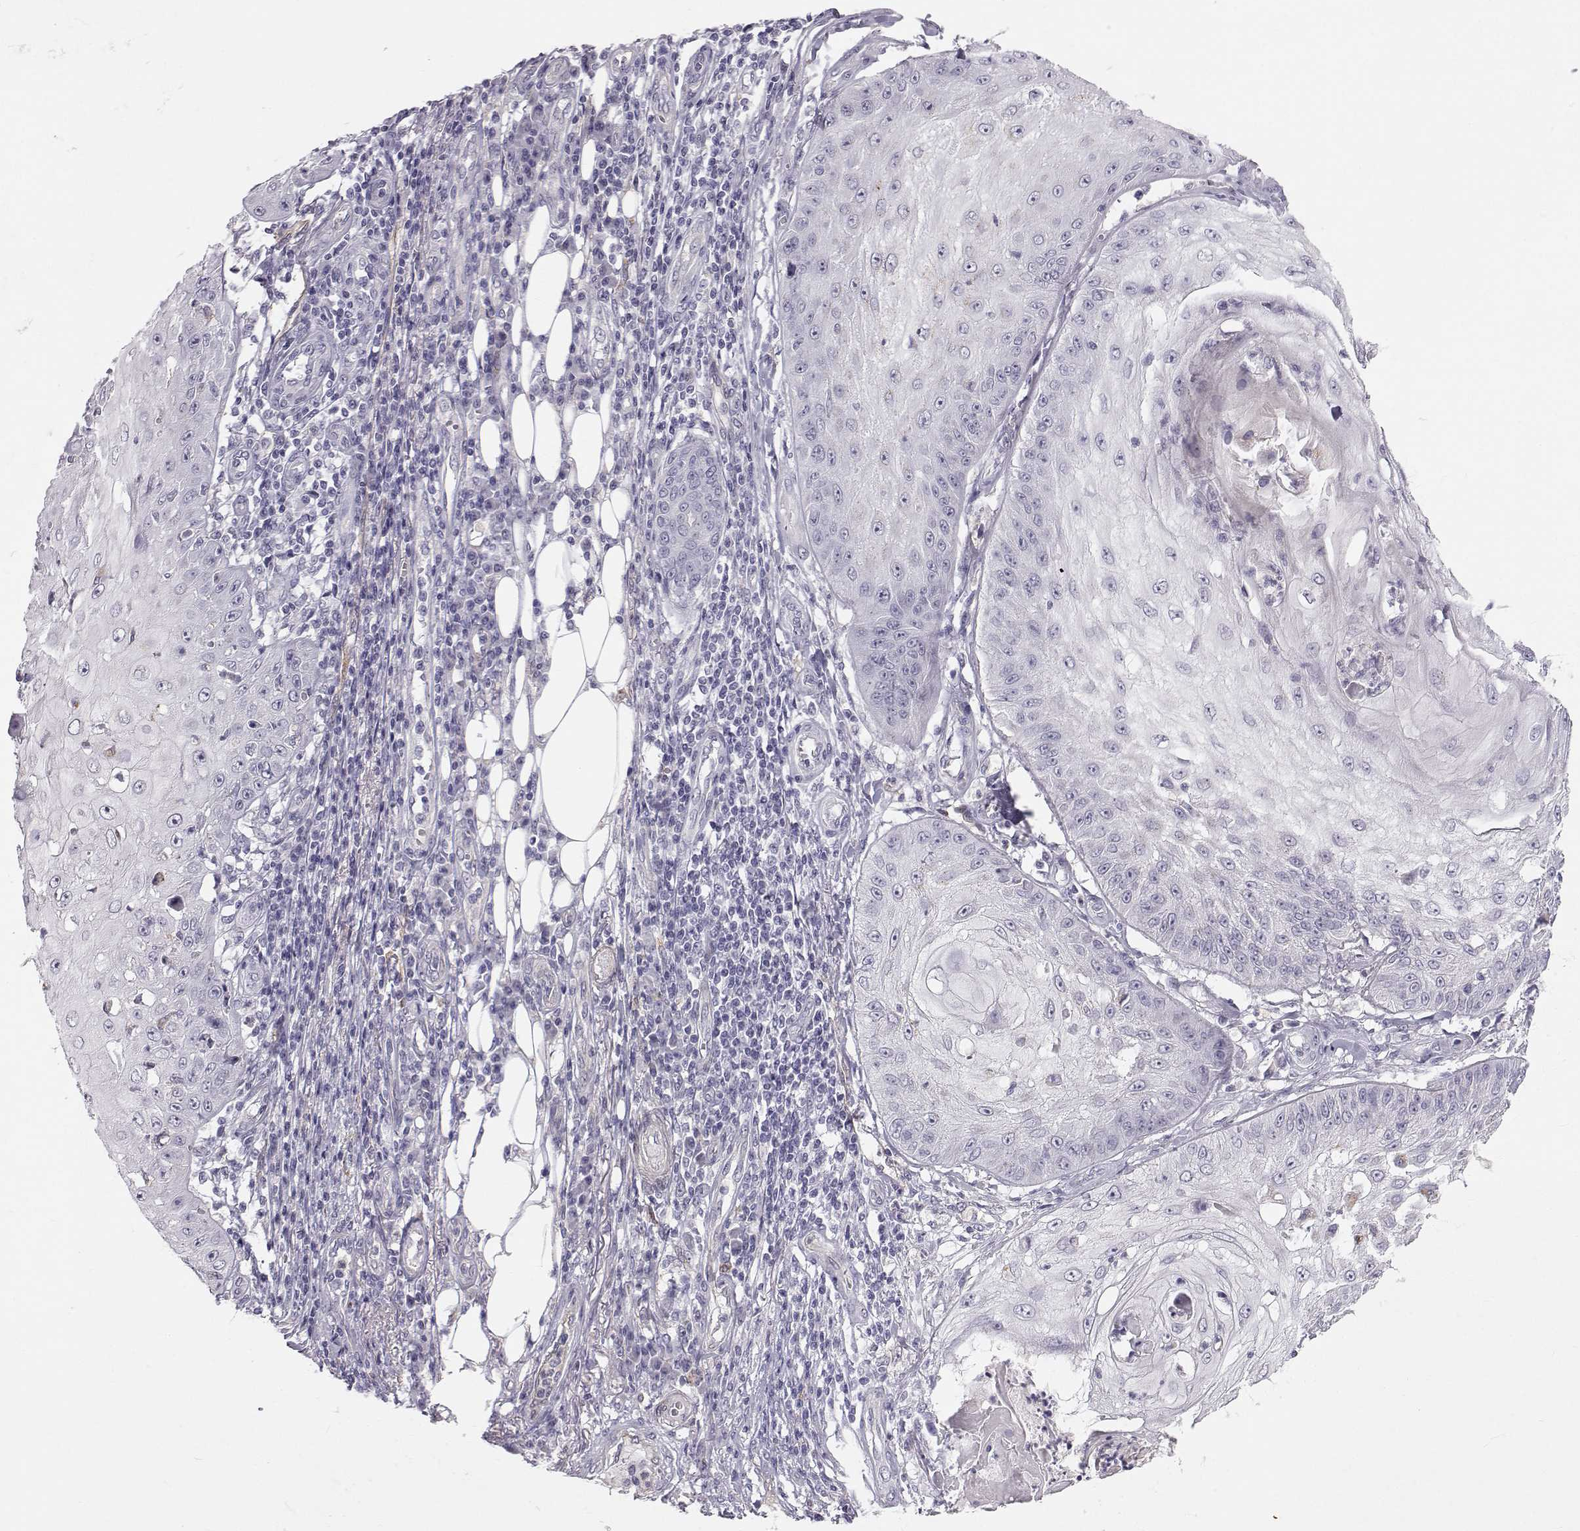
{"staining": {"intensity": "negative", "quantity": "none", "location": "none"}, "tissue": "skin cancer", "cell_type": "Tumor cells", "image_type": "cancer", "snomed": [{"axis": "morphology", "description": "Squamous cell carcinoma, NOS"}, {"axis": "topography", "description": "Skin"}], "caption": "Tumor cells show no significant positivity in skin cancer (squamous cell carcinoma). (DAB IHC visualized using brightfield microscopy, high magnification).", "gene": "PGM5", "patient": {"sex": "male", "age": 70}}